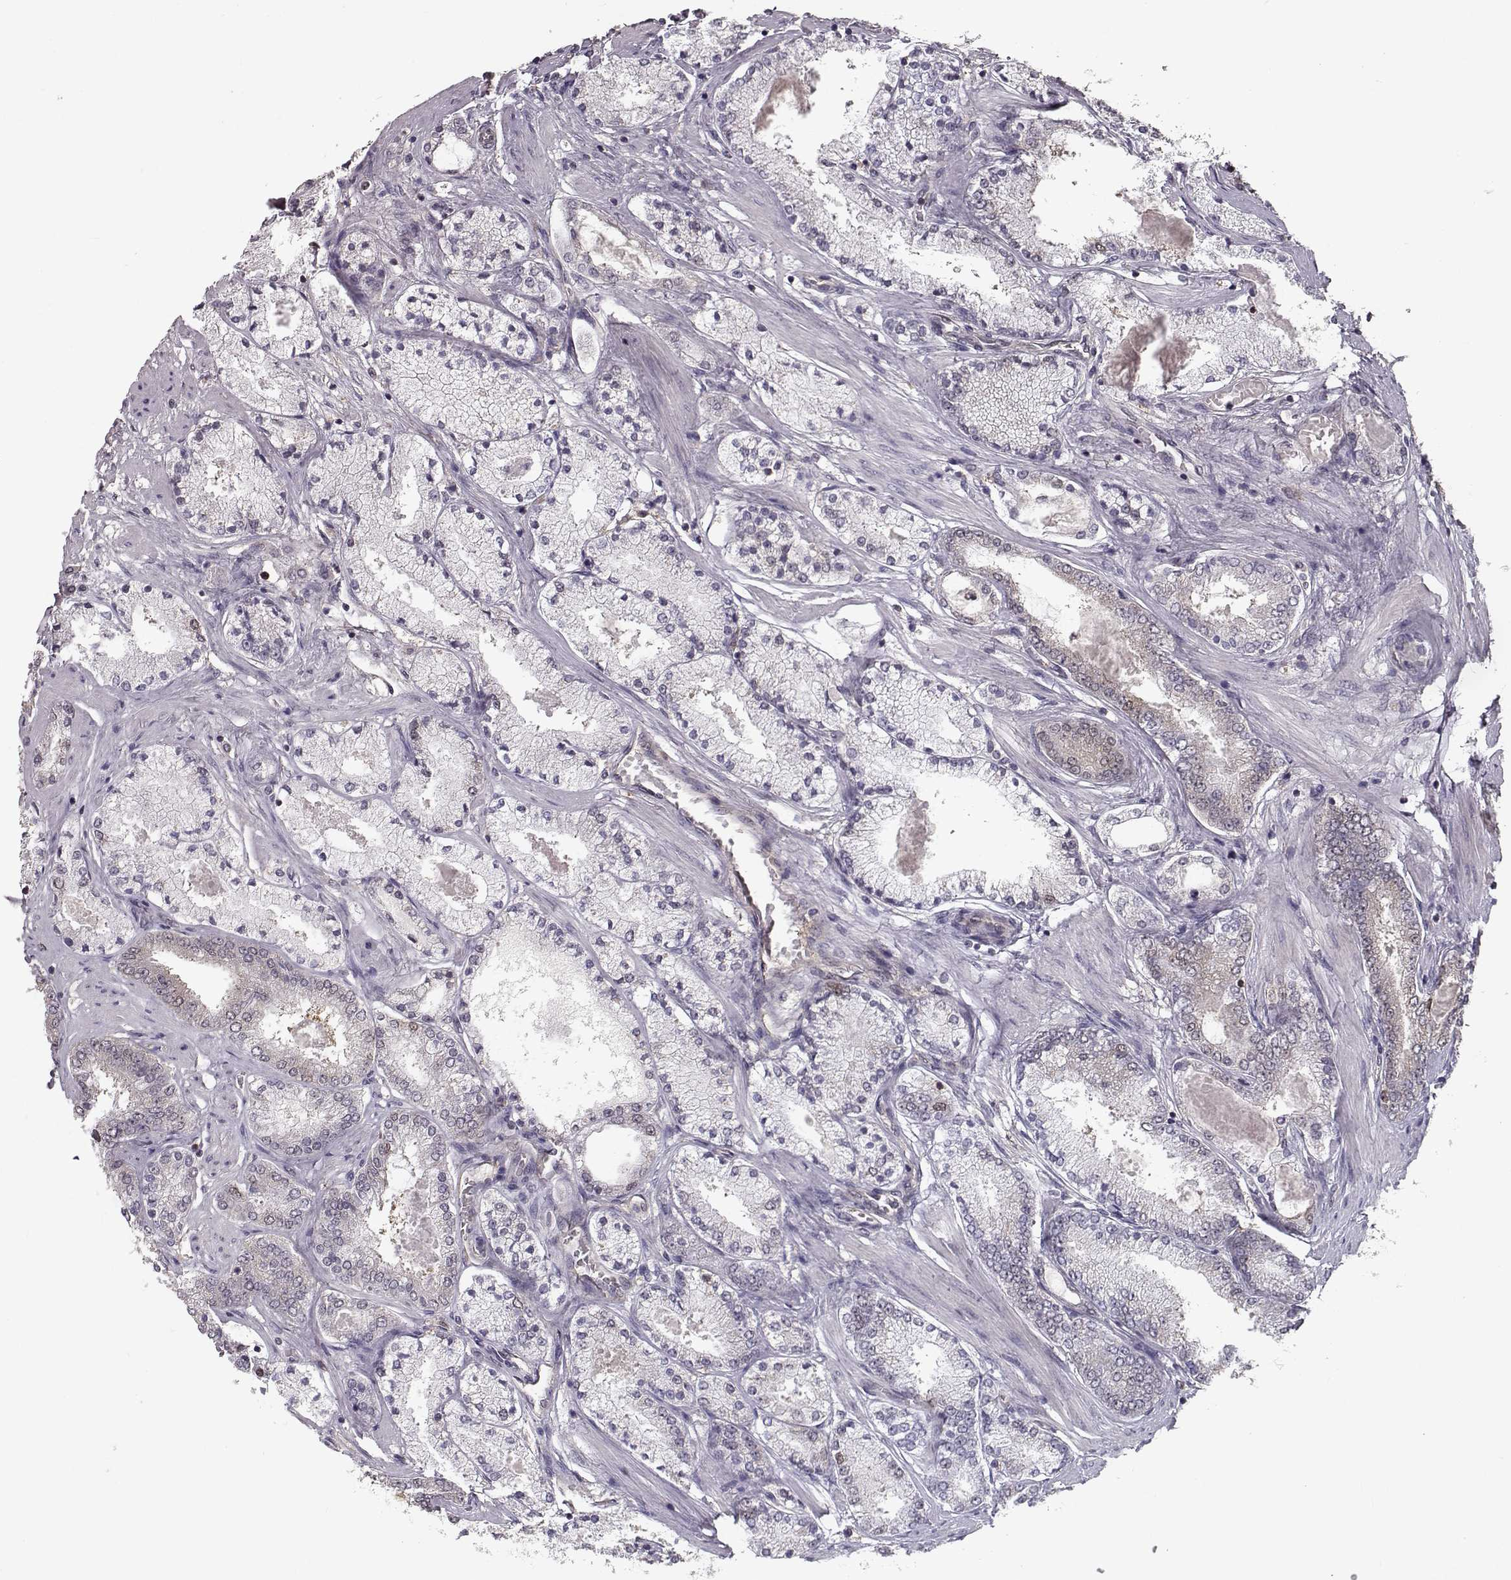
{"staining": {"intensity": "strong", "quantity": "<25%", "location": "cytoplasmic/membranous"}, "tissue": "prostate cancer", "cell_type": "Tumor cells", "image_type": "cancer", "snomed": [{"axis": "morphology", "description": "Adenocarcinoma, High grade"}, {"axis": "topography", "description": "Prostate"}], "caption": "Immunohistochemistry histopathology image of neoplastic tissue: human prostate cancer (high-grade adenocarcinoma) stained using immunohistochemistry (IHC) demonstrates medium levels of strong protein expression localized specifically in the cytoplasmic/membranous of tumor cells, appearing as a cytoplasmic/membranous brown color.", "gene": "RANBP1", "patient": {"sex": "male", "age": 63}}